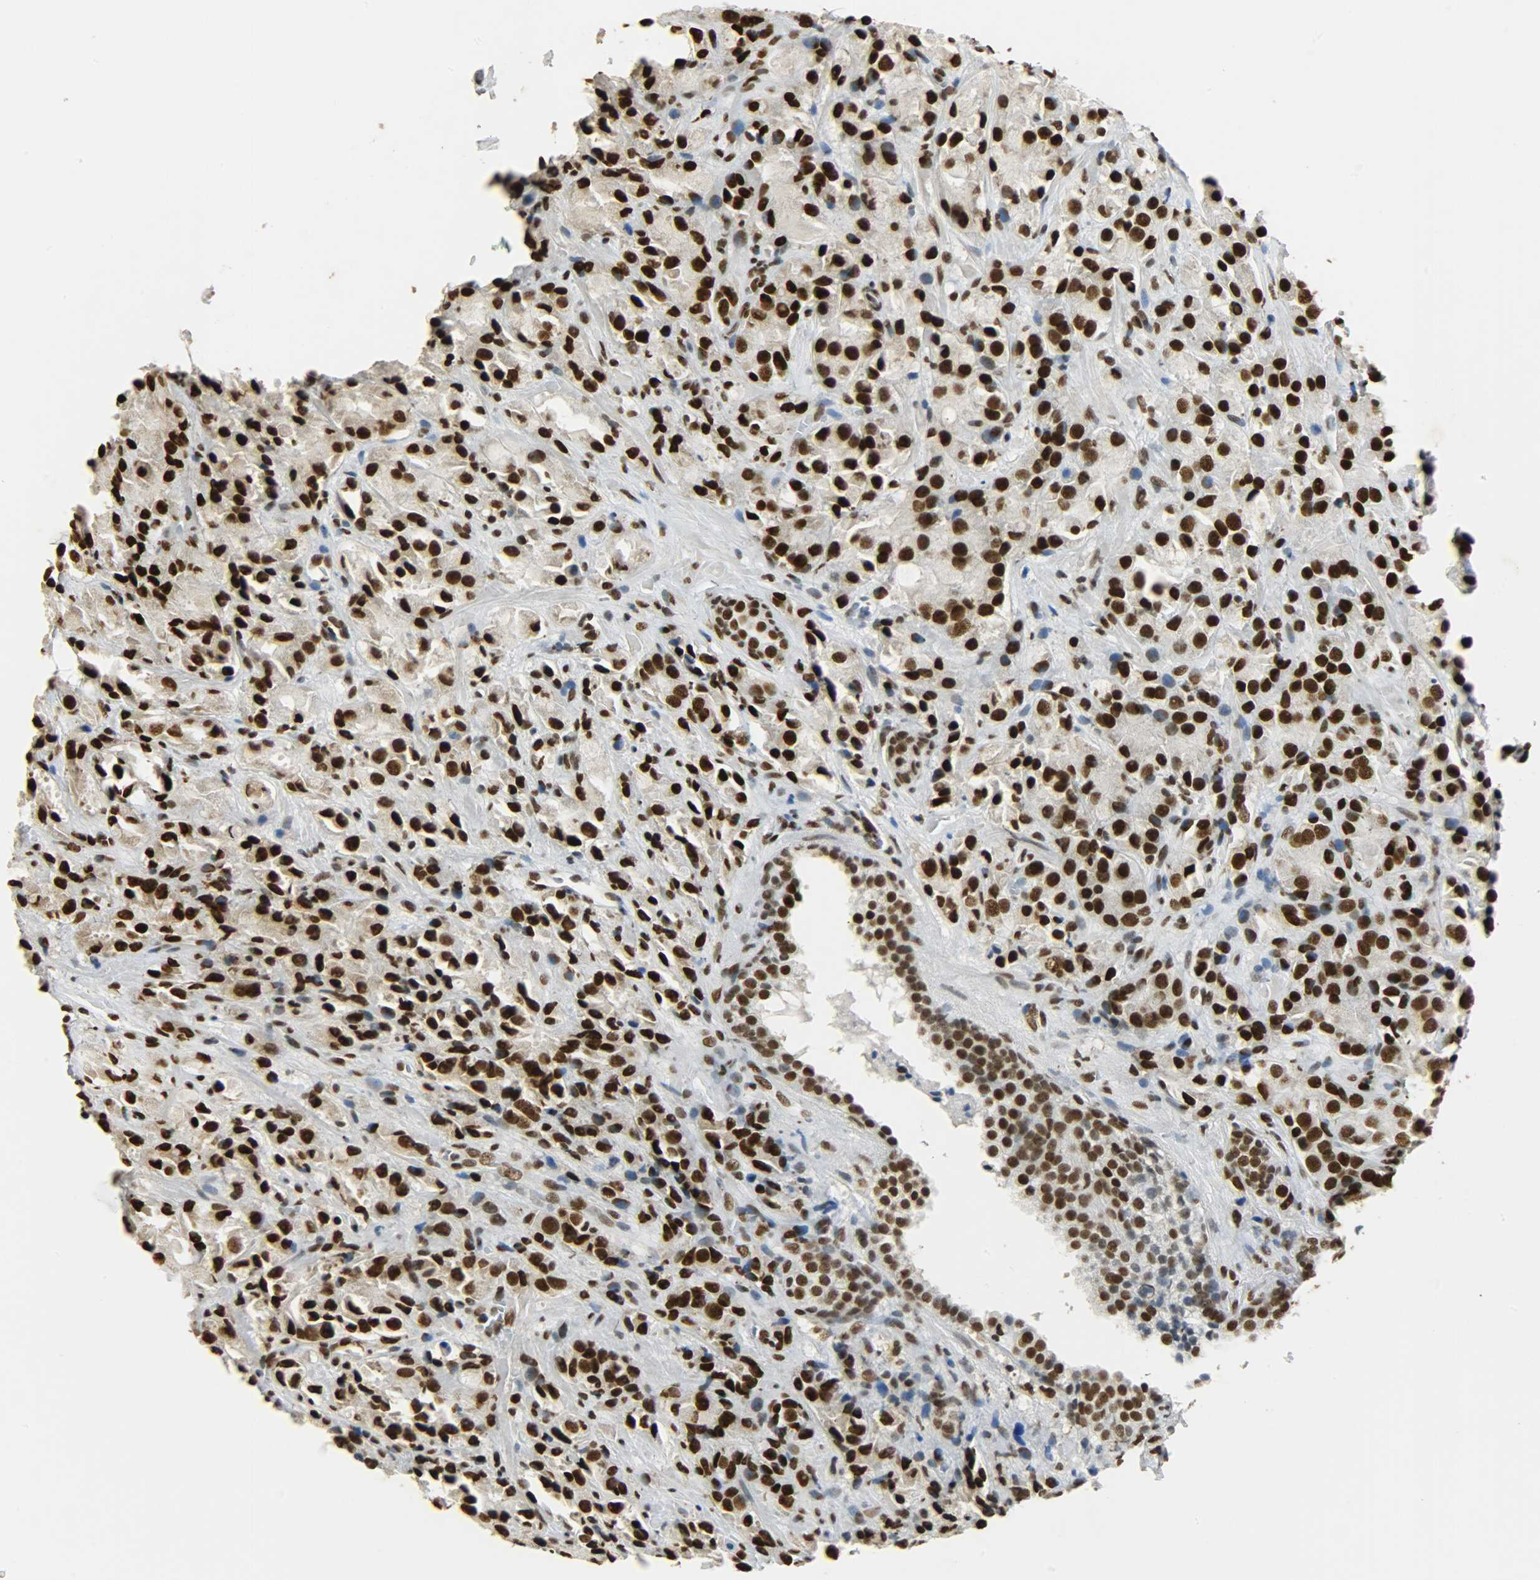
{"staining": {"intensity": "strong", "quantity": ">75%", "location": "nuclear"}, "tissue": "prostate cancer", "cell_type": "Tumor cells", "image_type": "cancer", "snomed": [{"axis": "morphology", "description": "Adenocarcinoma, High grade"}, {"axis": "topography", "description": "Prostate"}], "caption": "High-grade adenocarcinoma (prostate) tissue shows strong nuclear positivity in approximately >75% of tumor cells, visualized by immunohistochemistry.", "gene": "KHDRBS1", "patient": {"sex": "male", "age": 70}}